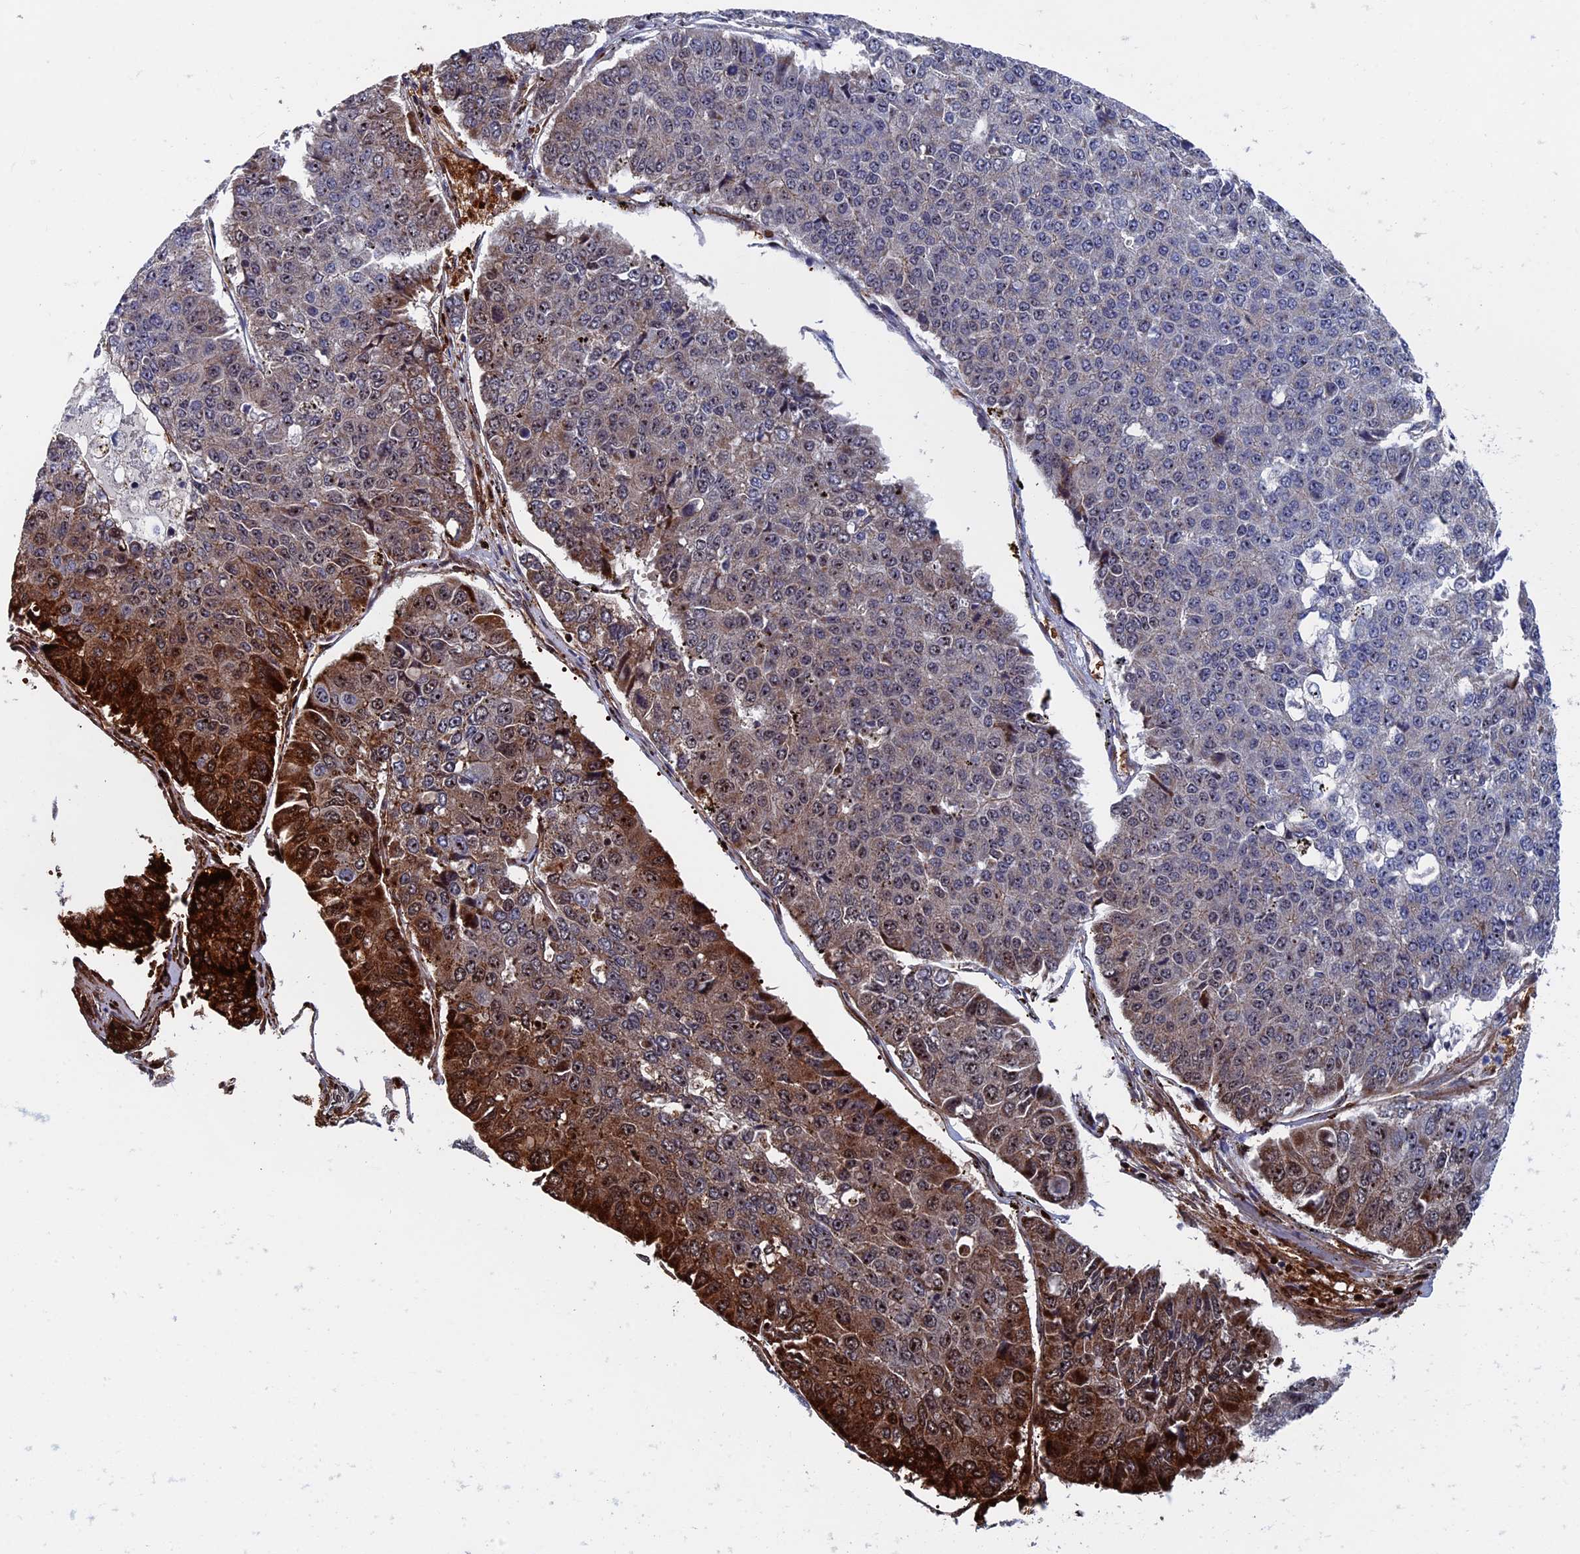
{"staining": {"intensity": "weak", "quantity": "<25%", "location": "cytoplasmic/membranous"}, "tissue": "pancreatic cancer", "cell_type": "Tumor cells", "image_type": "cancer", "snomed": [{"axis": "morphology", "description": "Adenocarcinoma, NOS"}, {"axis": "topography", "description": "Pancreas"}], "caption": "IHC micrograph of human adenocarcinoma (pancreatic) stained for a protein (brown), which displays no staining in tumor cells.", "gene": "EXOSC9", "patient": {"sex": "male", "age": 50}}